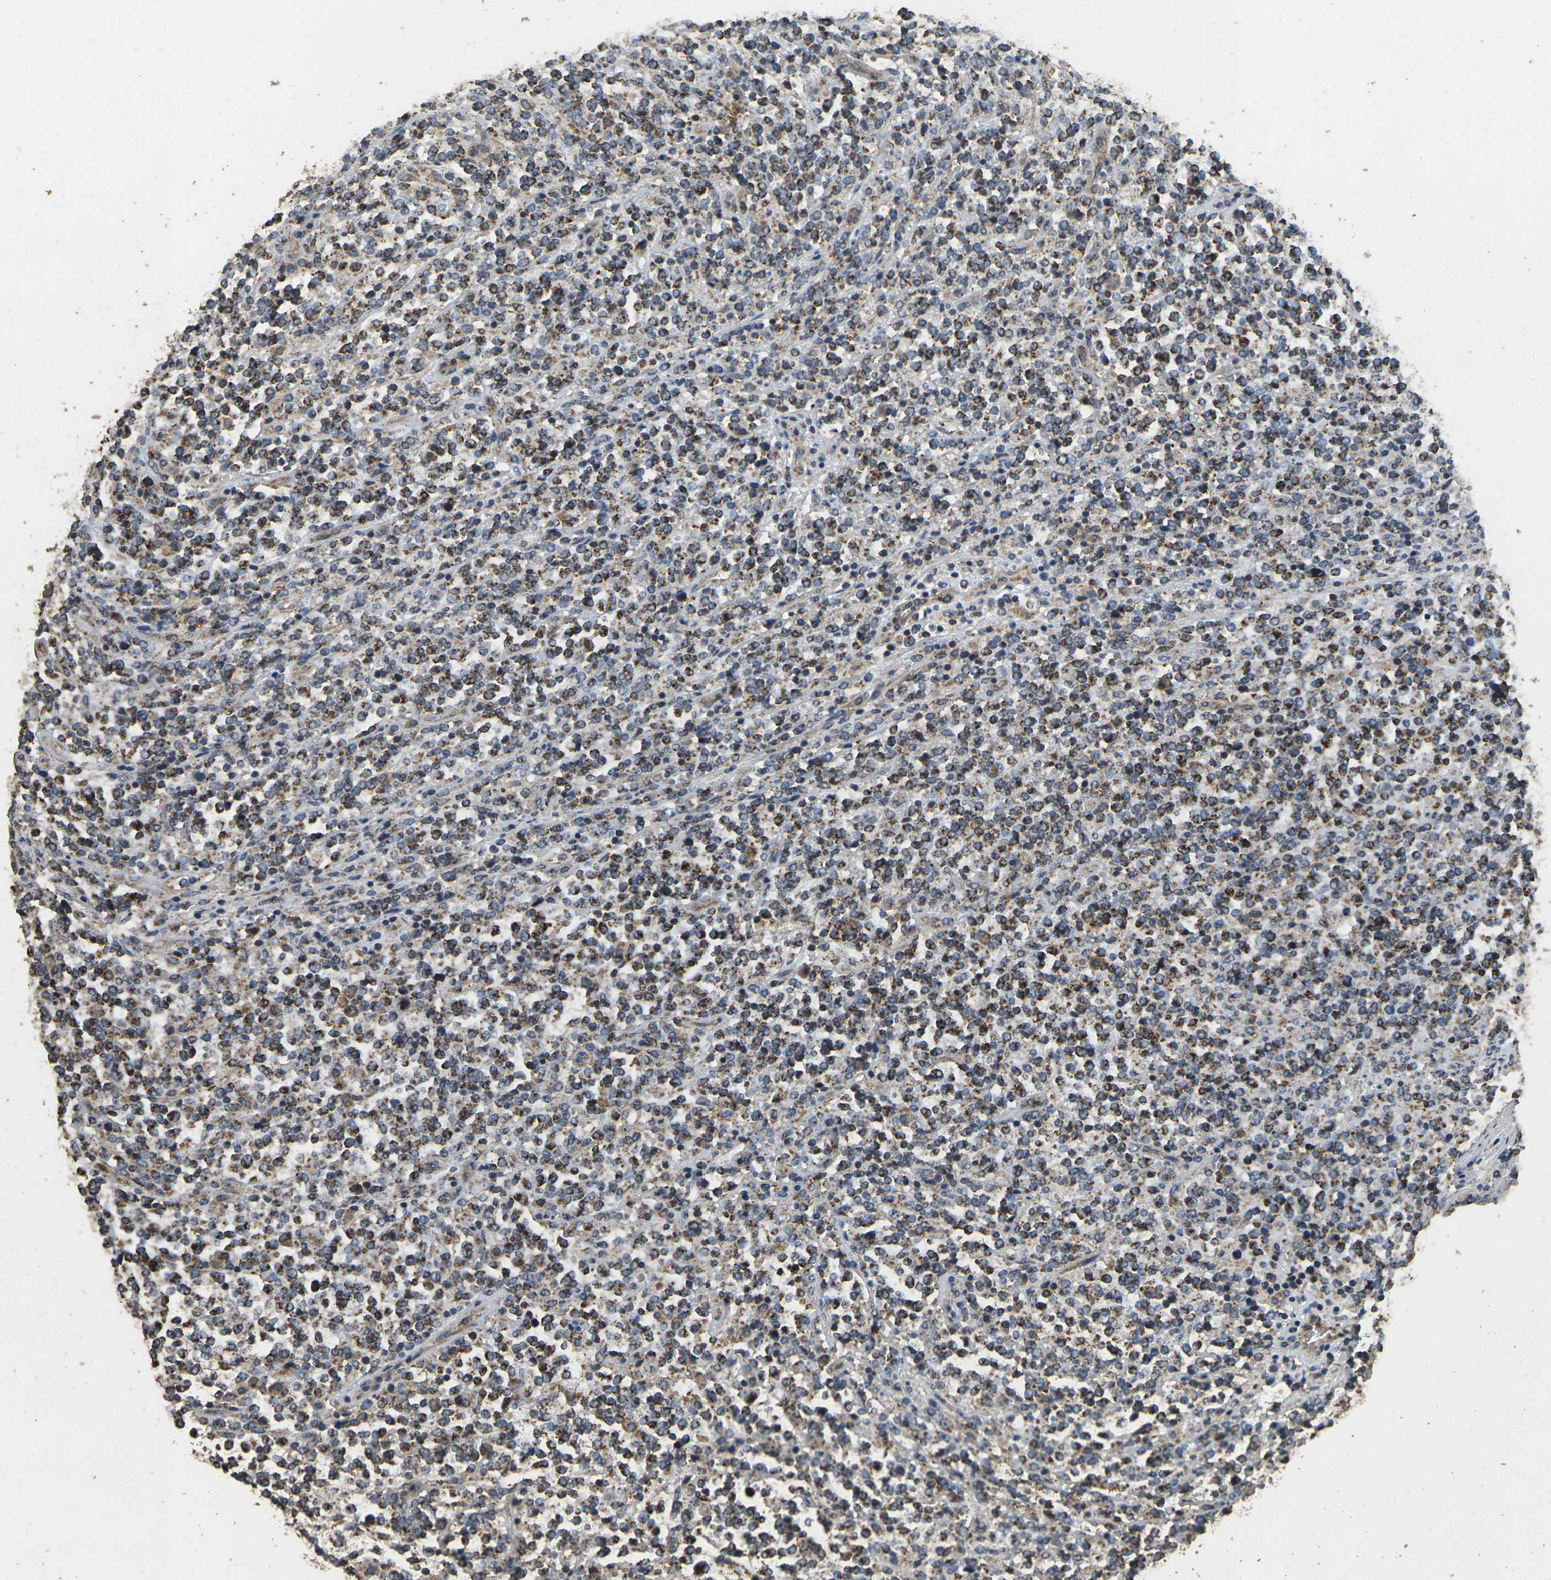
{"staining": {"intensity": "moderate", "quantity": ">75%", "location": "cytoplasmic/membranous"}, "tissue": "lymphoma", "cell_type": "Tumor cells", "image_type": "cancer", "snomed": [{"axis": "morphology", "description": "Malignant lymphoma, non-Hodgkin's type, High grade"}, {"axis": "topography", "description": "Soft tissue"}], "caption": "A brown stain labels moderate cytoplasmic/membranous staining of a protein in lymphoma tumor cells.", "gene": "MAPK11", "patient": {"sex": "male", "age": 18}}